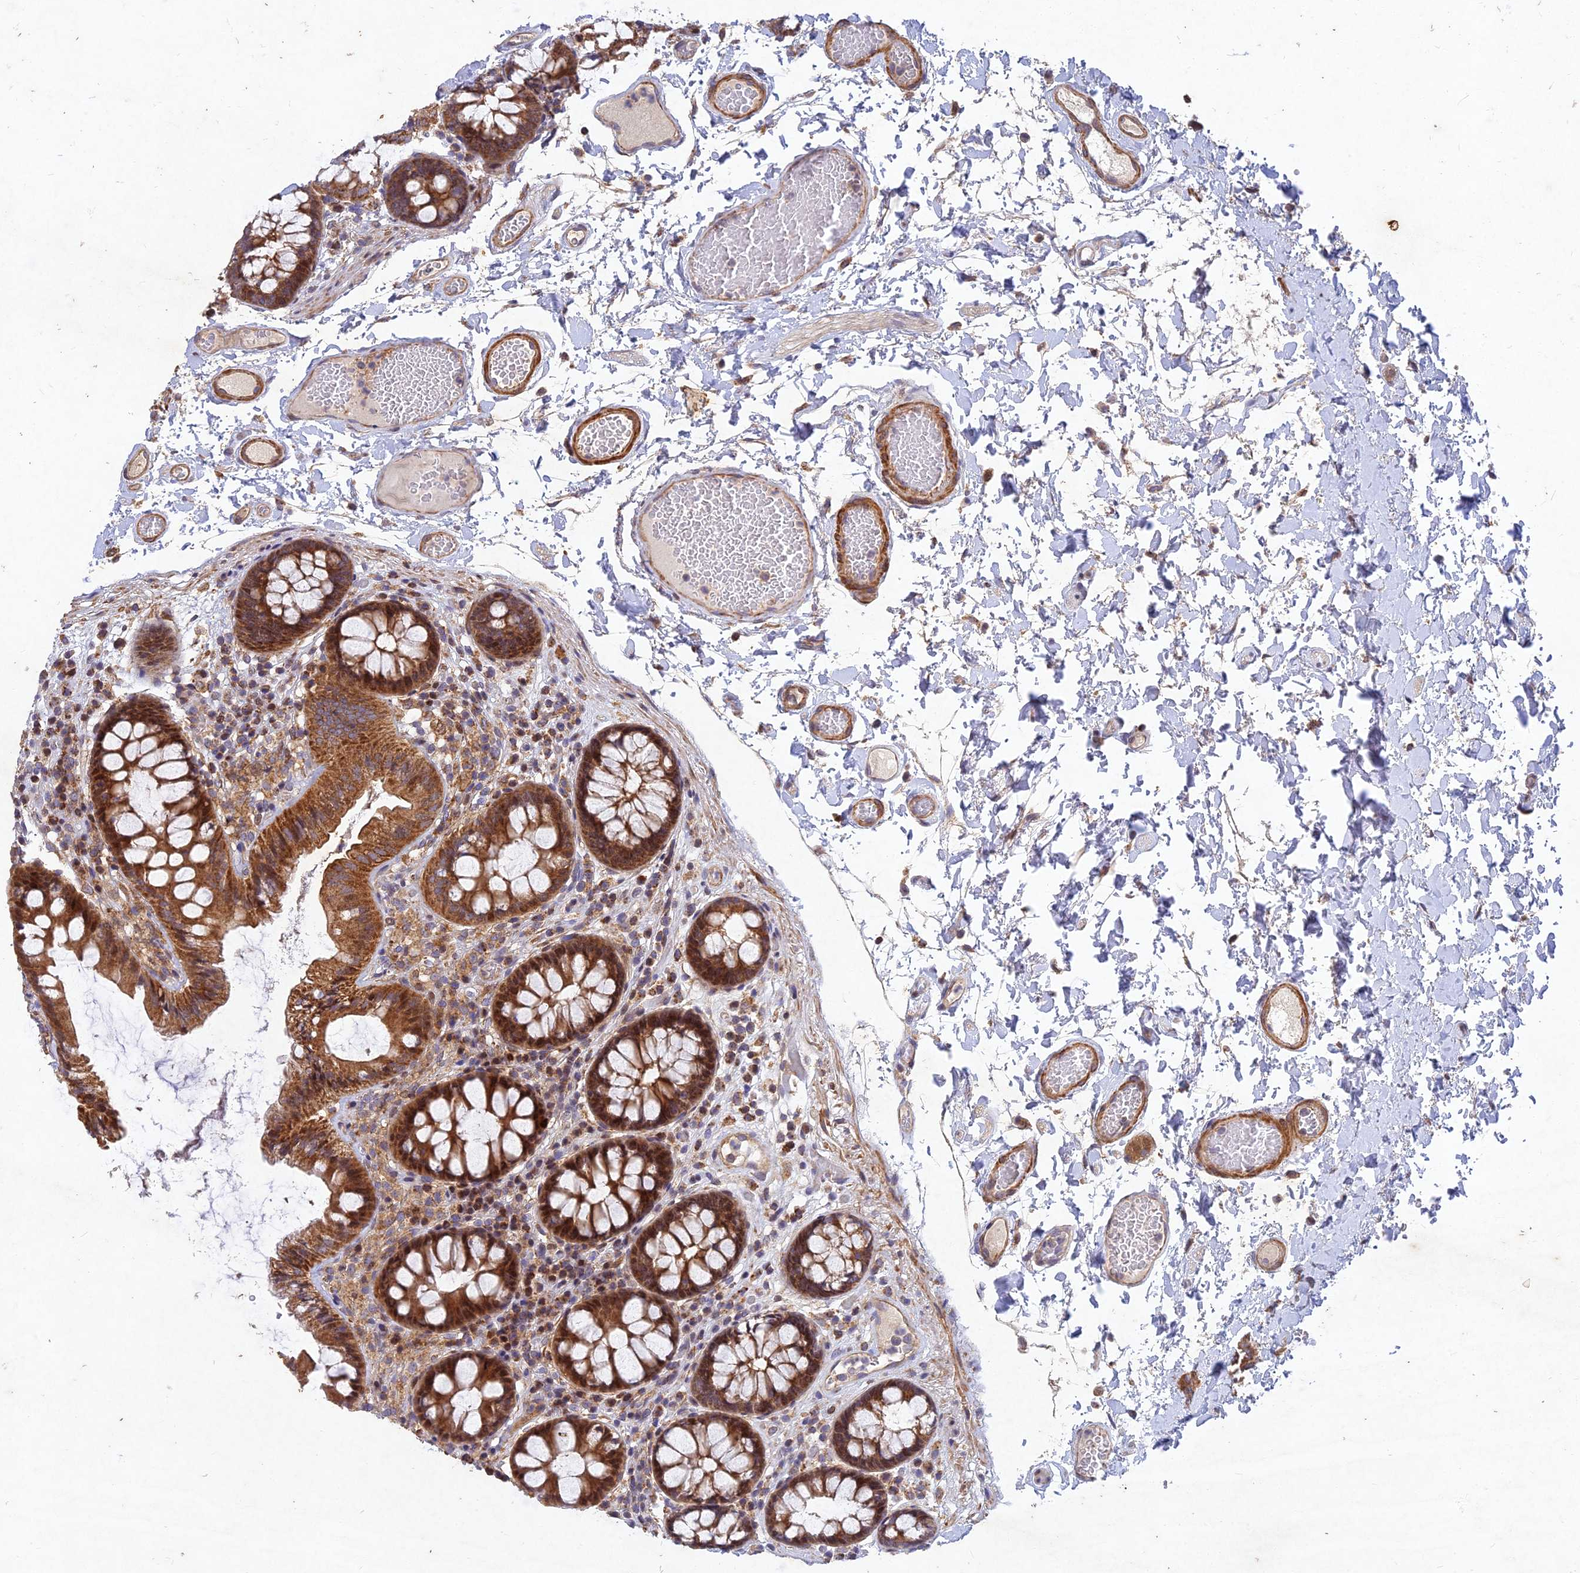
{"staining": {"intensity": "moderate", "quantity": ">75%", "location": "cytoplasmic/membranous"}, "tissue": "colon", "cell_type": "Endothelial cells", "image_type": "normal", "snomed": [{"axis": "morphology", "description": "Normal tissue, NOS"}, {"axis": "topography", "description": "Colon"}], "caption": "Colon stained with DAB (3,3'-diaminobenzidine) immunohistochemistry shows medium levels of moderate cytoplasmic/membranous staining in about >75% of endothelial cells.", "gene": "RELCH", "patient": {"sex": "male", "age": 84}}